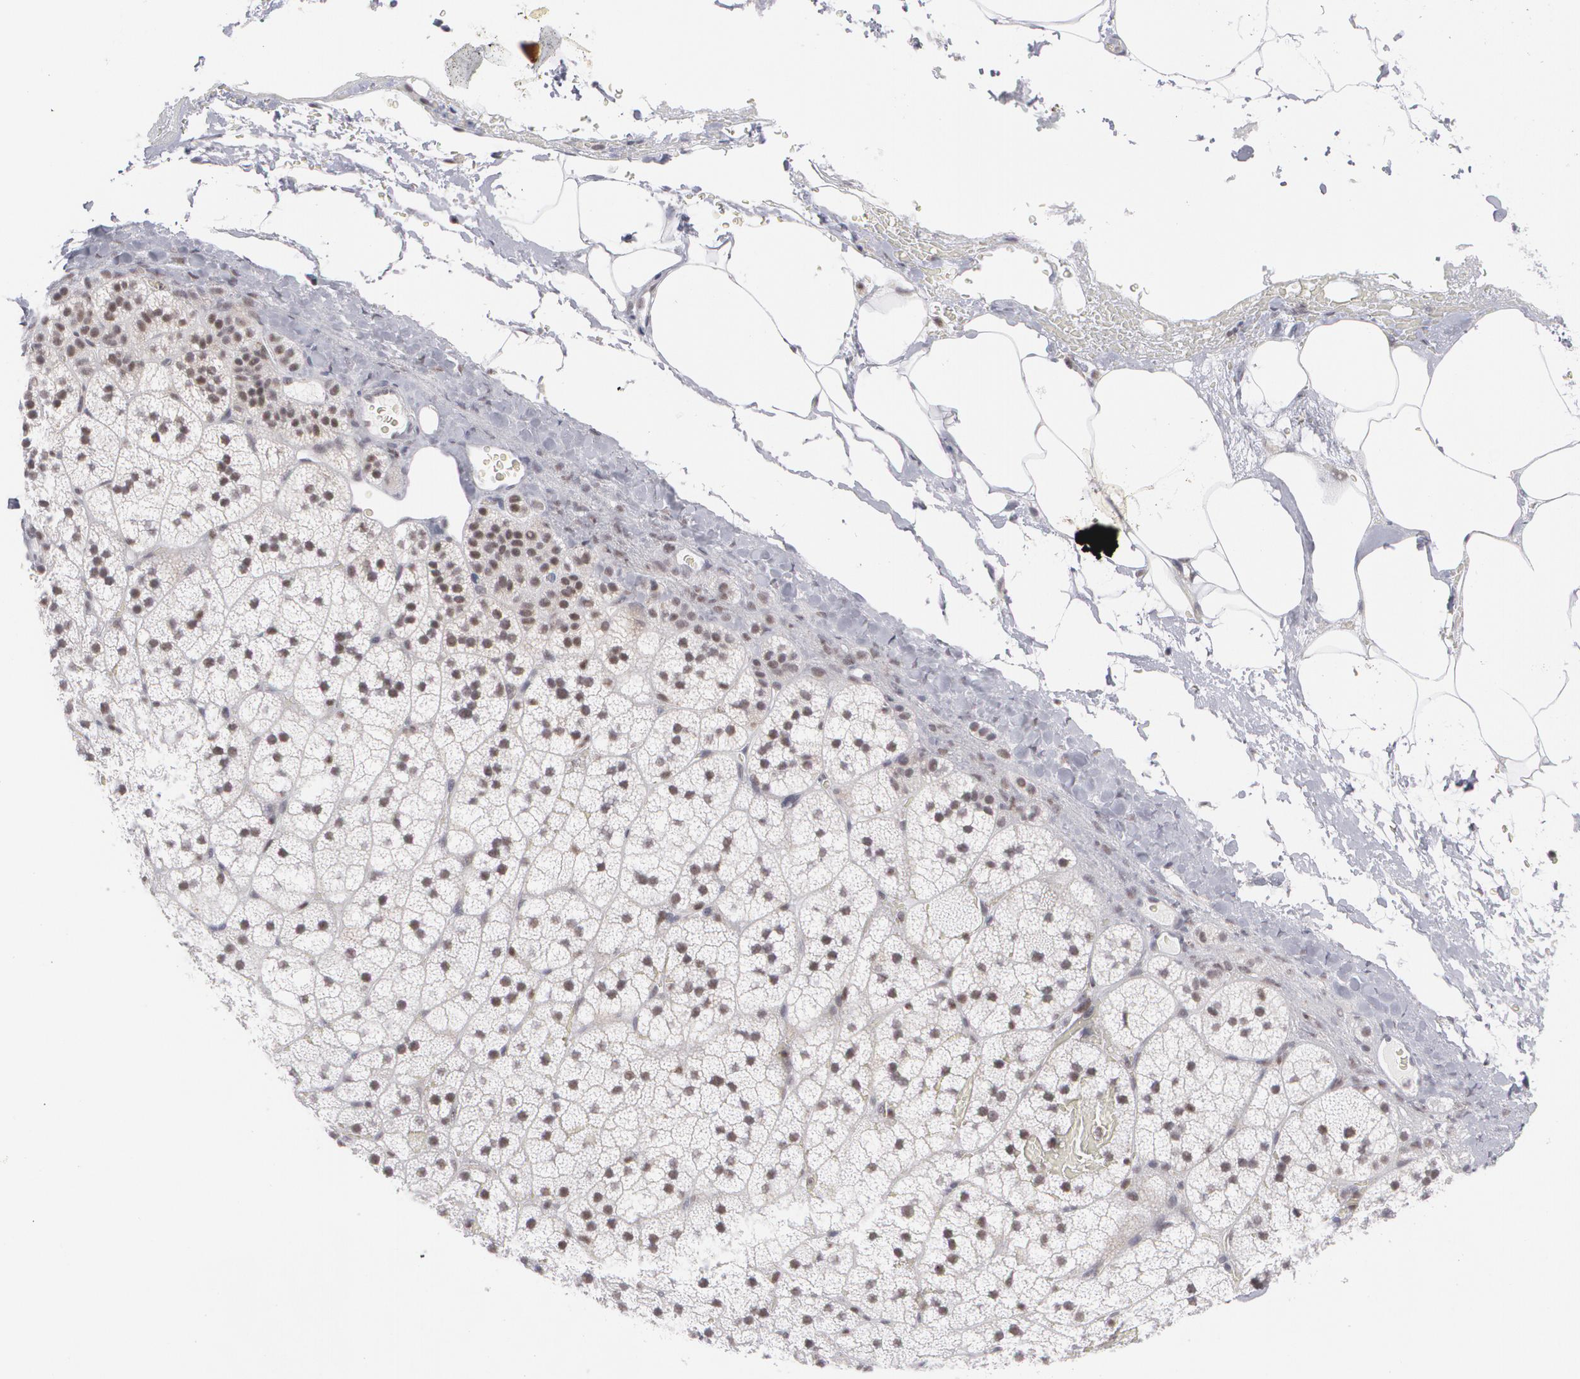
{"staining": {"intensity": "moderate", "quantity": "25%-75%", "location": "nuclear"}, "tissue": "adrenal gland", "cell_type": "Glandular cells", "image_type": "normal", "snomed": [{"axis": "morphology", "description": "Normal tissue, NOS"}, {"axis": "topography", "description": "Adrenal gland"}], "caption": "Immunohistochemical staining of normal human adrenal gland demonstrates medium levels of moderate nuclear positivity in about 25%-75% of glandular cells.", "gene": "MCL1", "patient": {"sex": "male", "age": 35}}